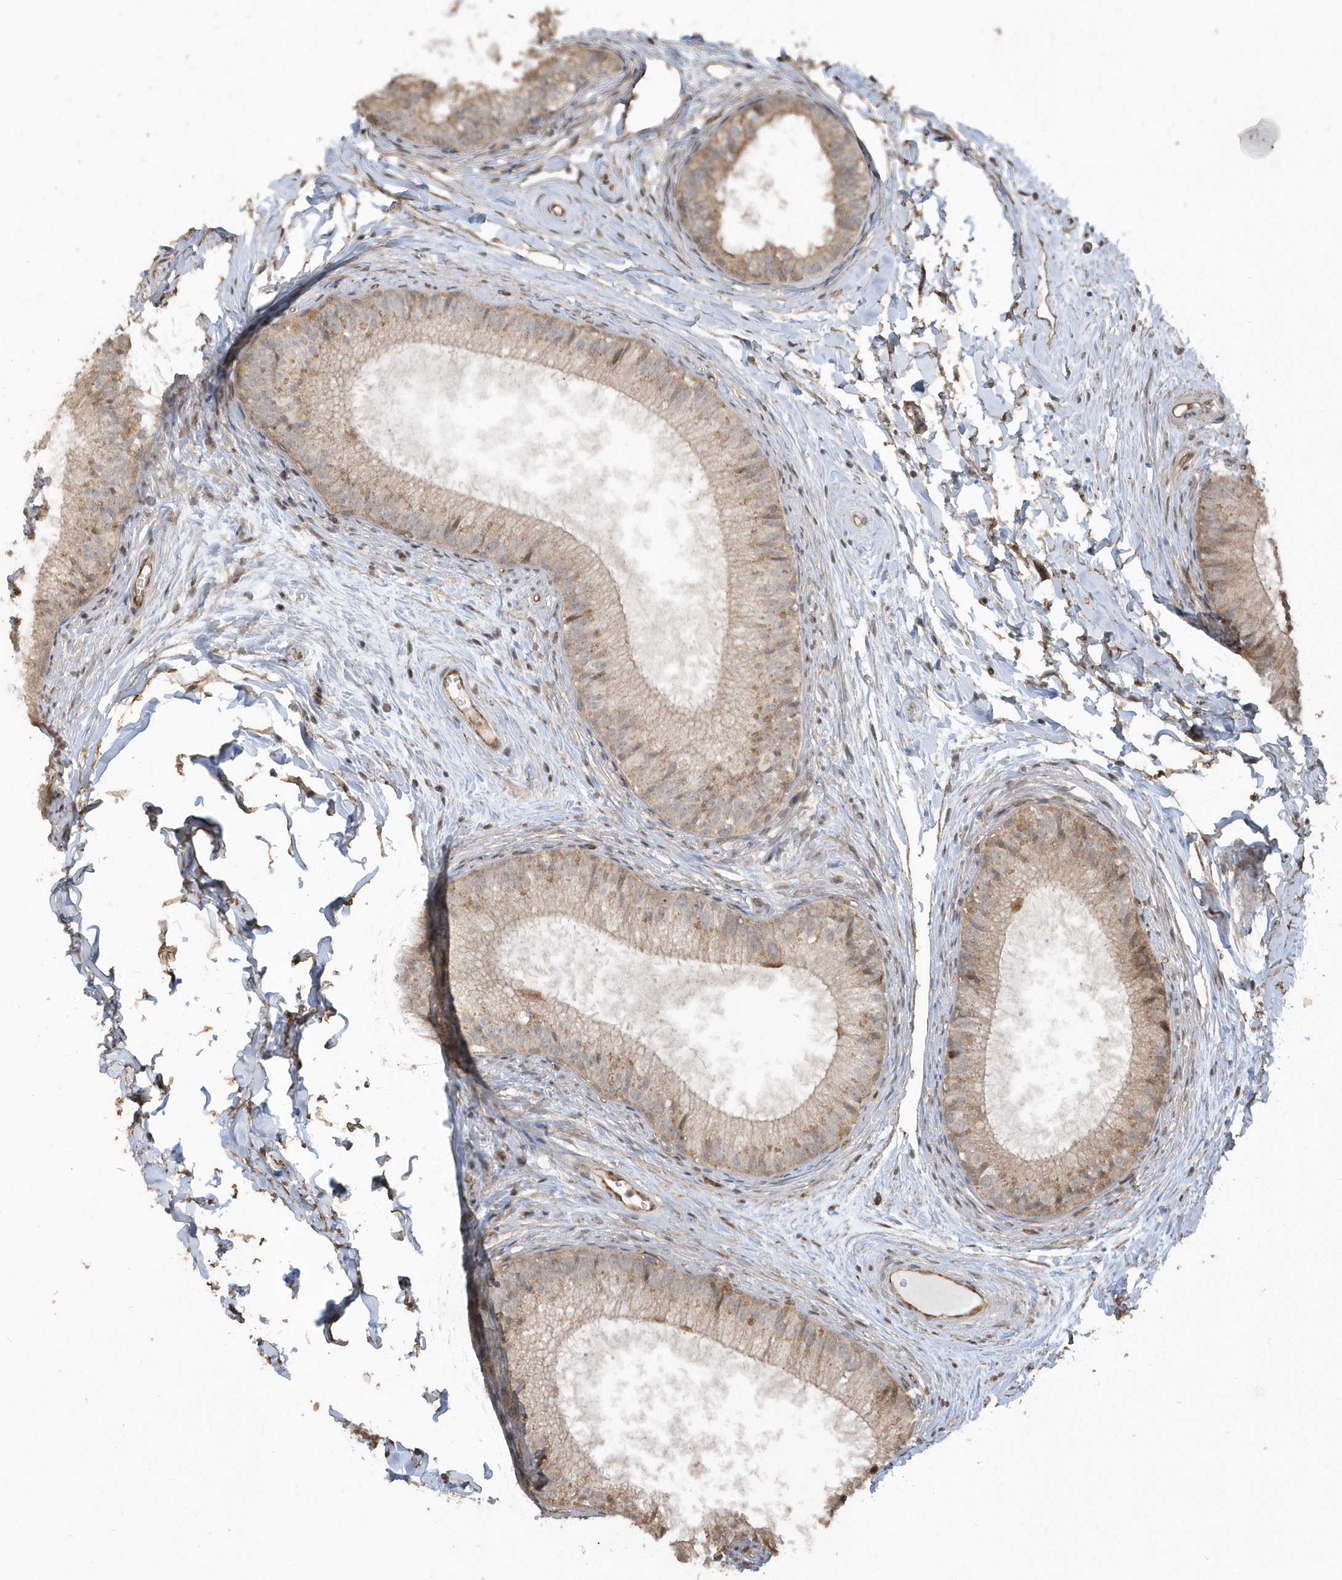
{"staining": {"intensity": "moderate", "quantity": ">75%", "location": "cytoplasmic/membranous"}, "tissue": "epididymis", "cell_type": "Glandular cells", "image_type": "normal", "snomed": [{"axis": "morphology", "description": "Normal tissue, NOS"}, {"axis": "topography", "description": "Epididymis"}], "caption": "Protein expression analysis of normal epididymis displays moderate cytoplasmic/membranous expression in approximately >75% of glandular cells.", "gene": "HERPUD1", "patient": {"sex": "male", "age": 34}}